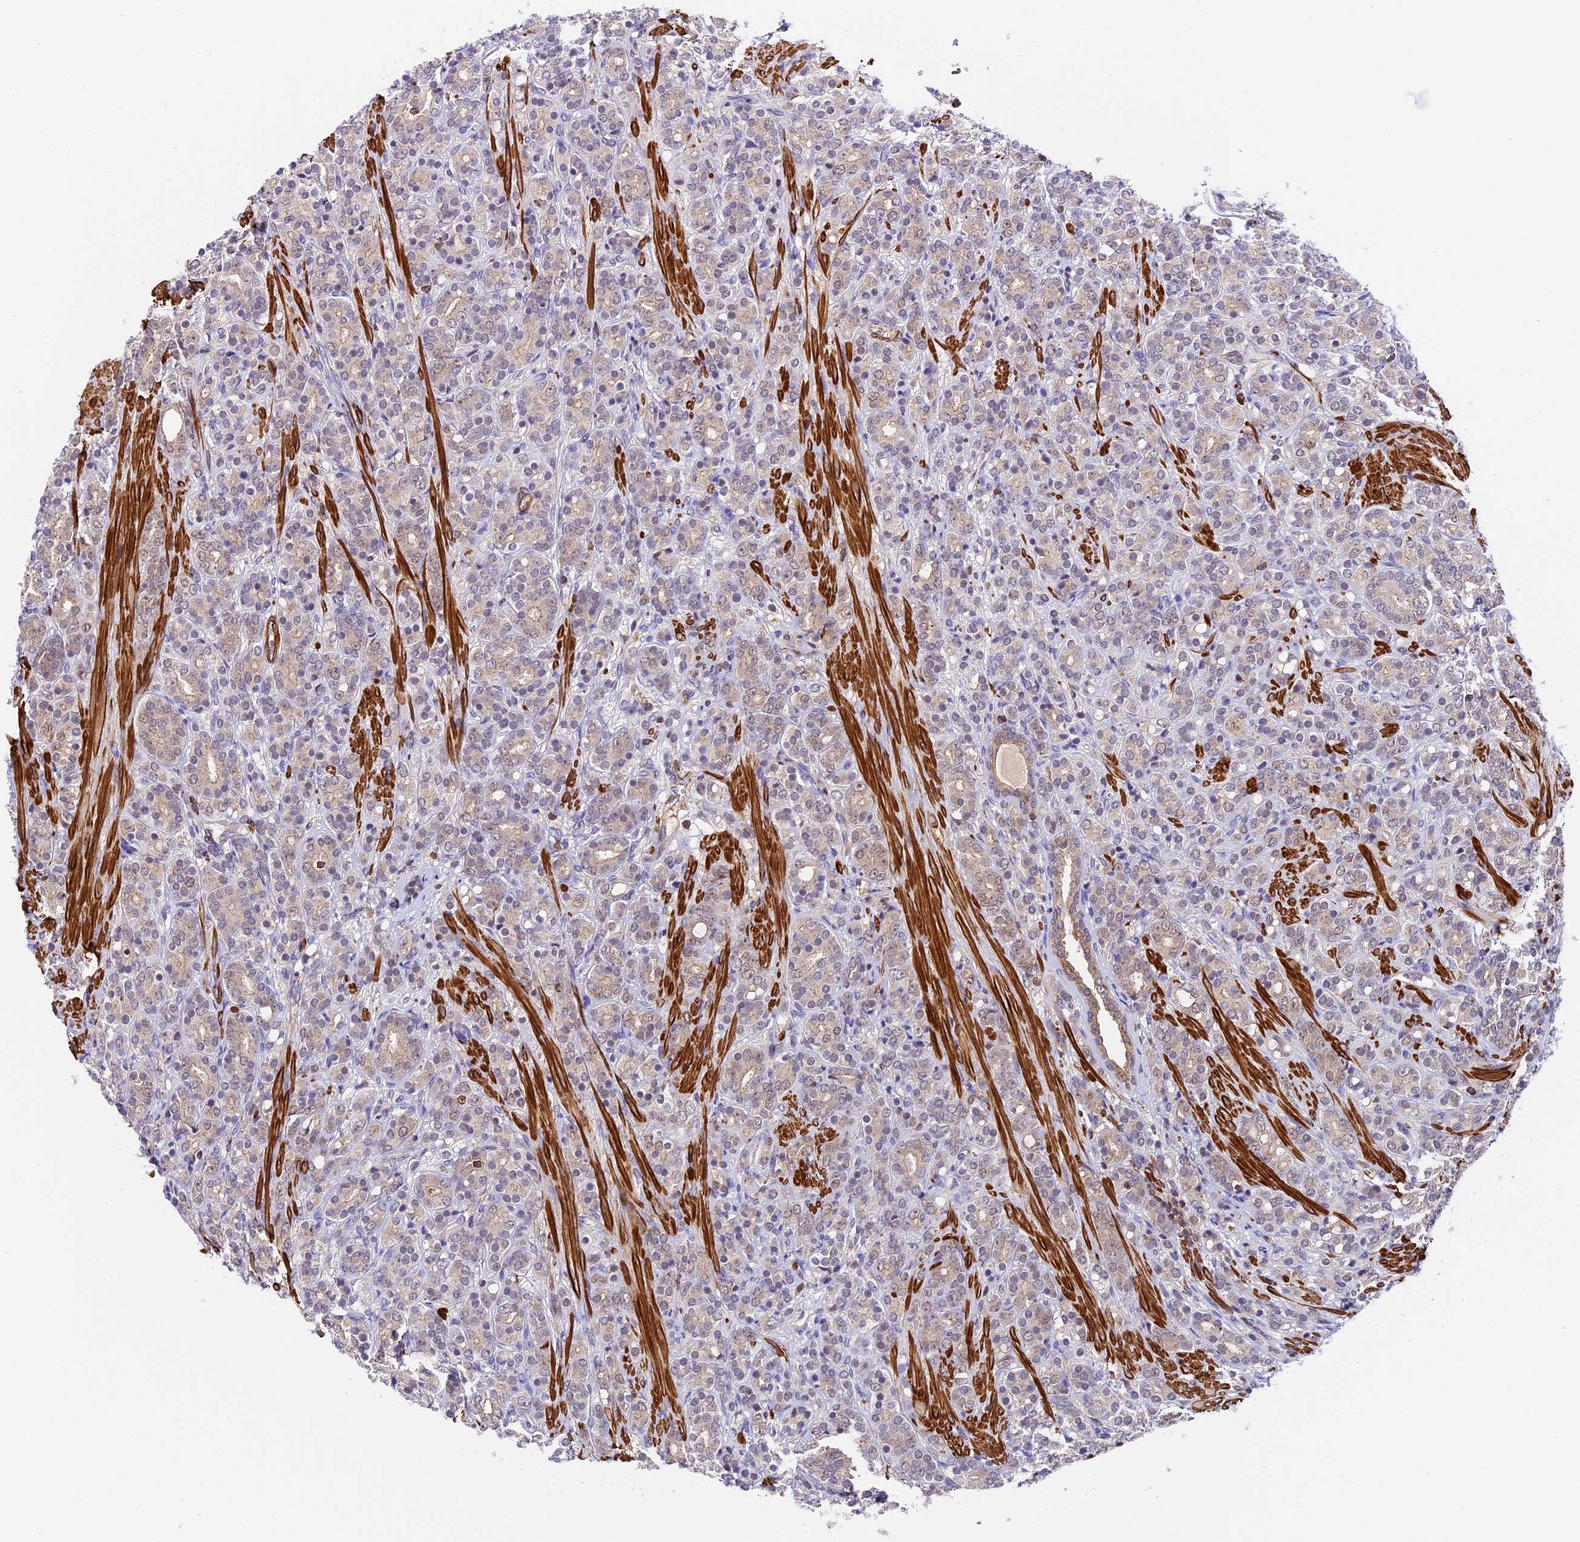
{"staining": {"intensity": "weak", "quantity": "<25%", "location": "cytoplasmic/membranous"}, "tissue": "prostate cancer", "cell_type": "Tumor cells", "image_type": "cancer", "snomed": [{"axis": "morphology", "description": "Adenocarcinoma, High grade"}, {"axis": "topography", "description": "Prostate"}], "caption": "Tumor cells are negative for protein expression in human prostate cancer.", "gene": "TBC1D1", "patient": {"sex": "male", "age": 62}}